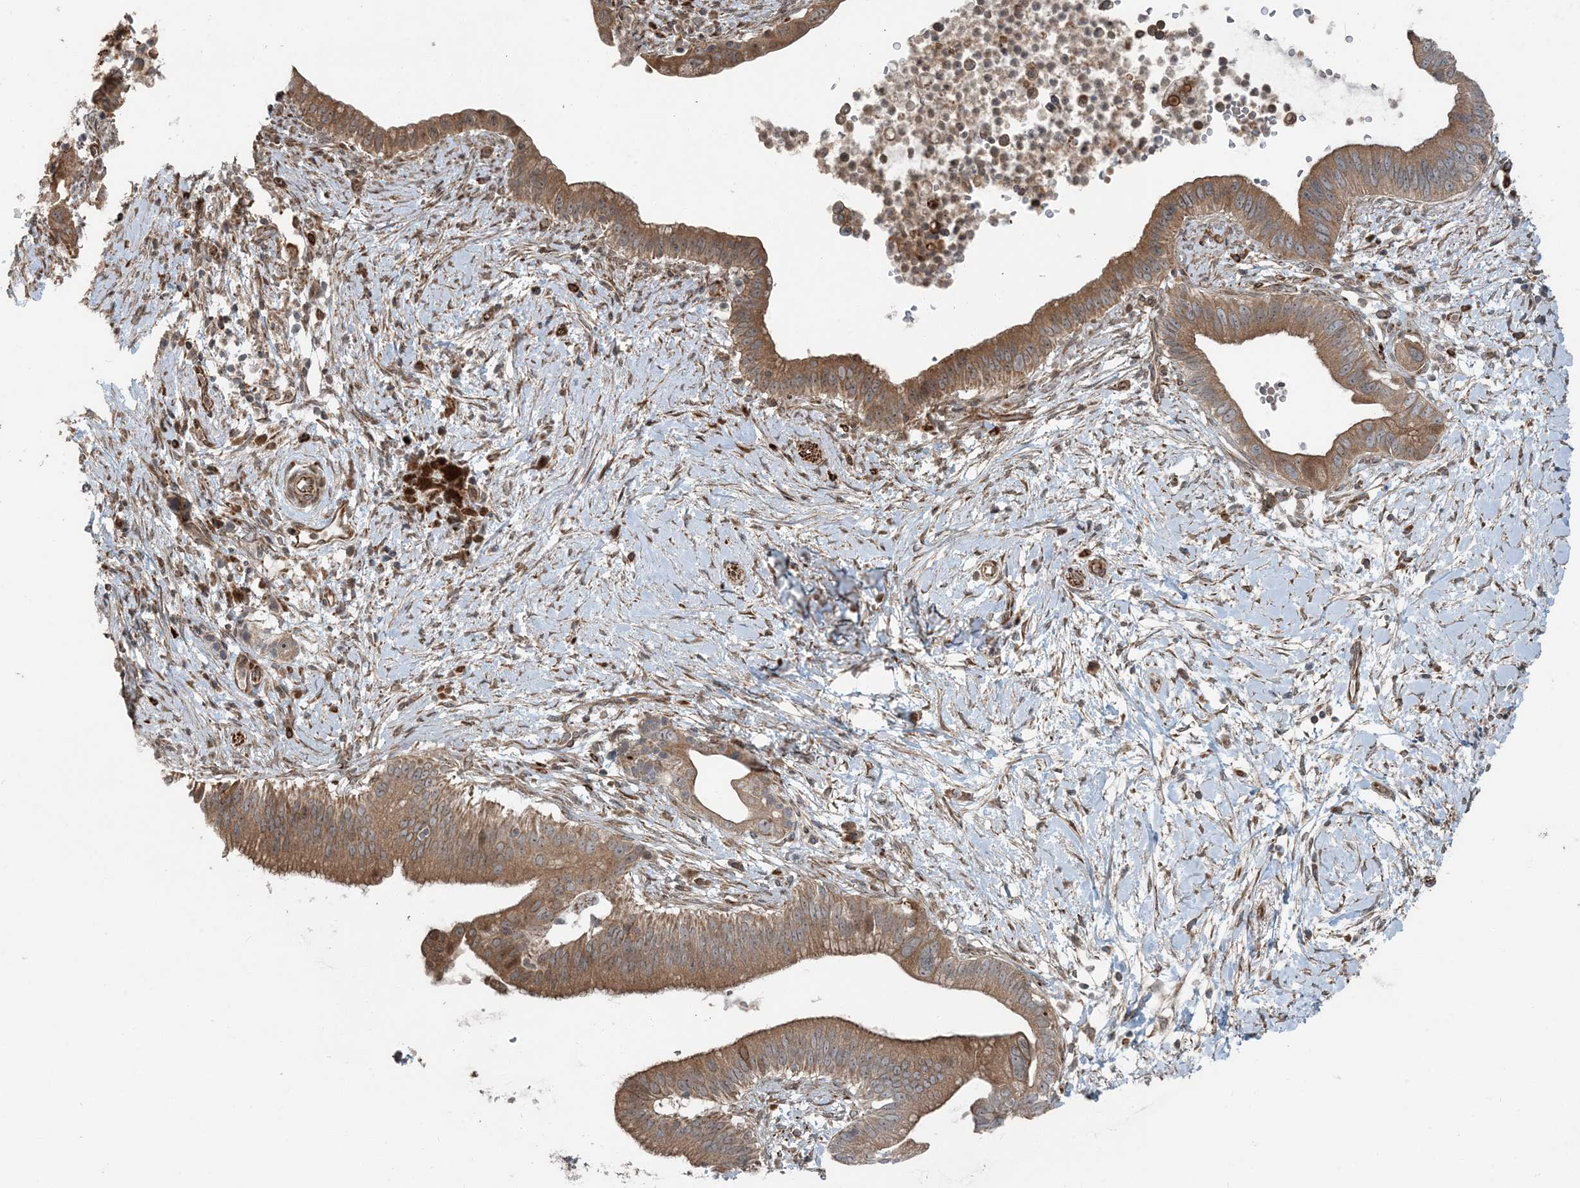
{"staining": {"intensity": "moderate", "quantity": ">75%", "location": "cytoplasmic/membranous"}, "tissue": "pancreatic cancer", "cell_type": "Tumor cells", "image_type": "cancer", "snomed": [{"axis": "morphology", "description": "Adenocarcinoma, NOS"}, {"axis": "topography", "description": "Pancreas"}], "caption": "Adenocarcinoma (pancreatic) was stained to show a protein in brown. There is medium levels of moderate cytoplasmic/membranous expression in about >75% of tumor cells.", "gene": "EDEM2", "patient": {"sex": "male", "age": 68}}